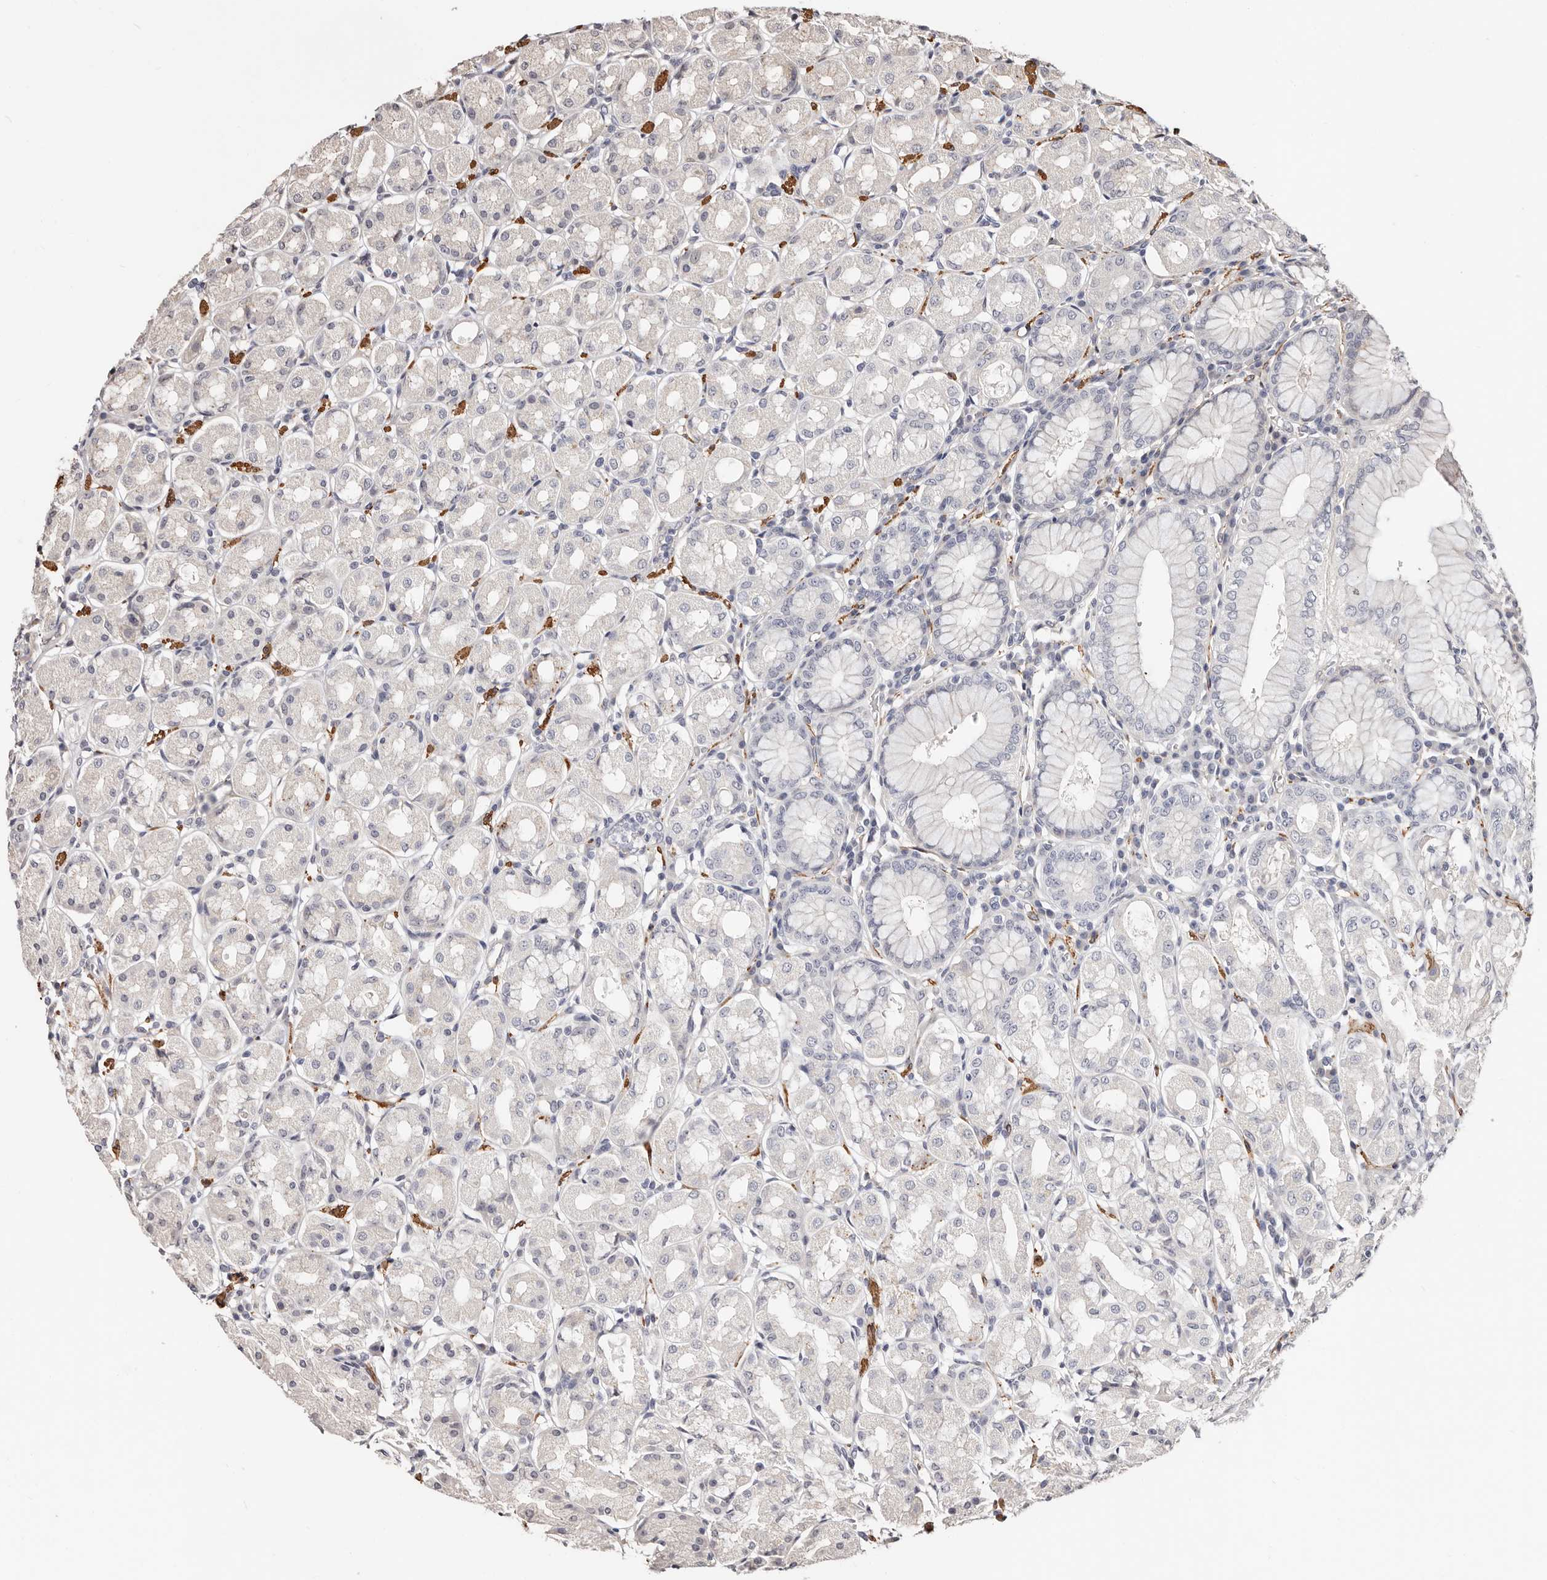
{"staining": {"intensity": "negative", "quantity": "none", "location": "none"}, "tissue": "stomach", "cell_type": "Glandular cells", "image_type": "normal", "snomed": [{"axis": "morphology", "description": "Normal tissue, NOS"}, {"axis": "topography", "description": "Stomach"}, {"axis": "topography", "description": "Stomach, lower"}], "caption": "Glandular cells show no significant positivity in benign stomach.", "gene": "TRIP13", "patient": {"sex": "female", "age": 56}}